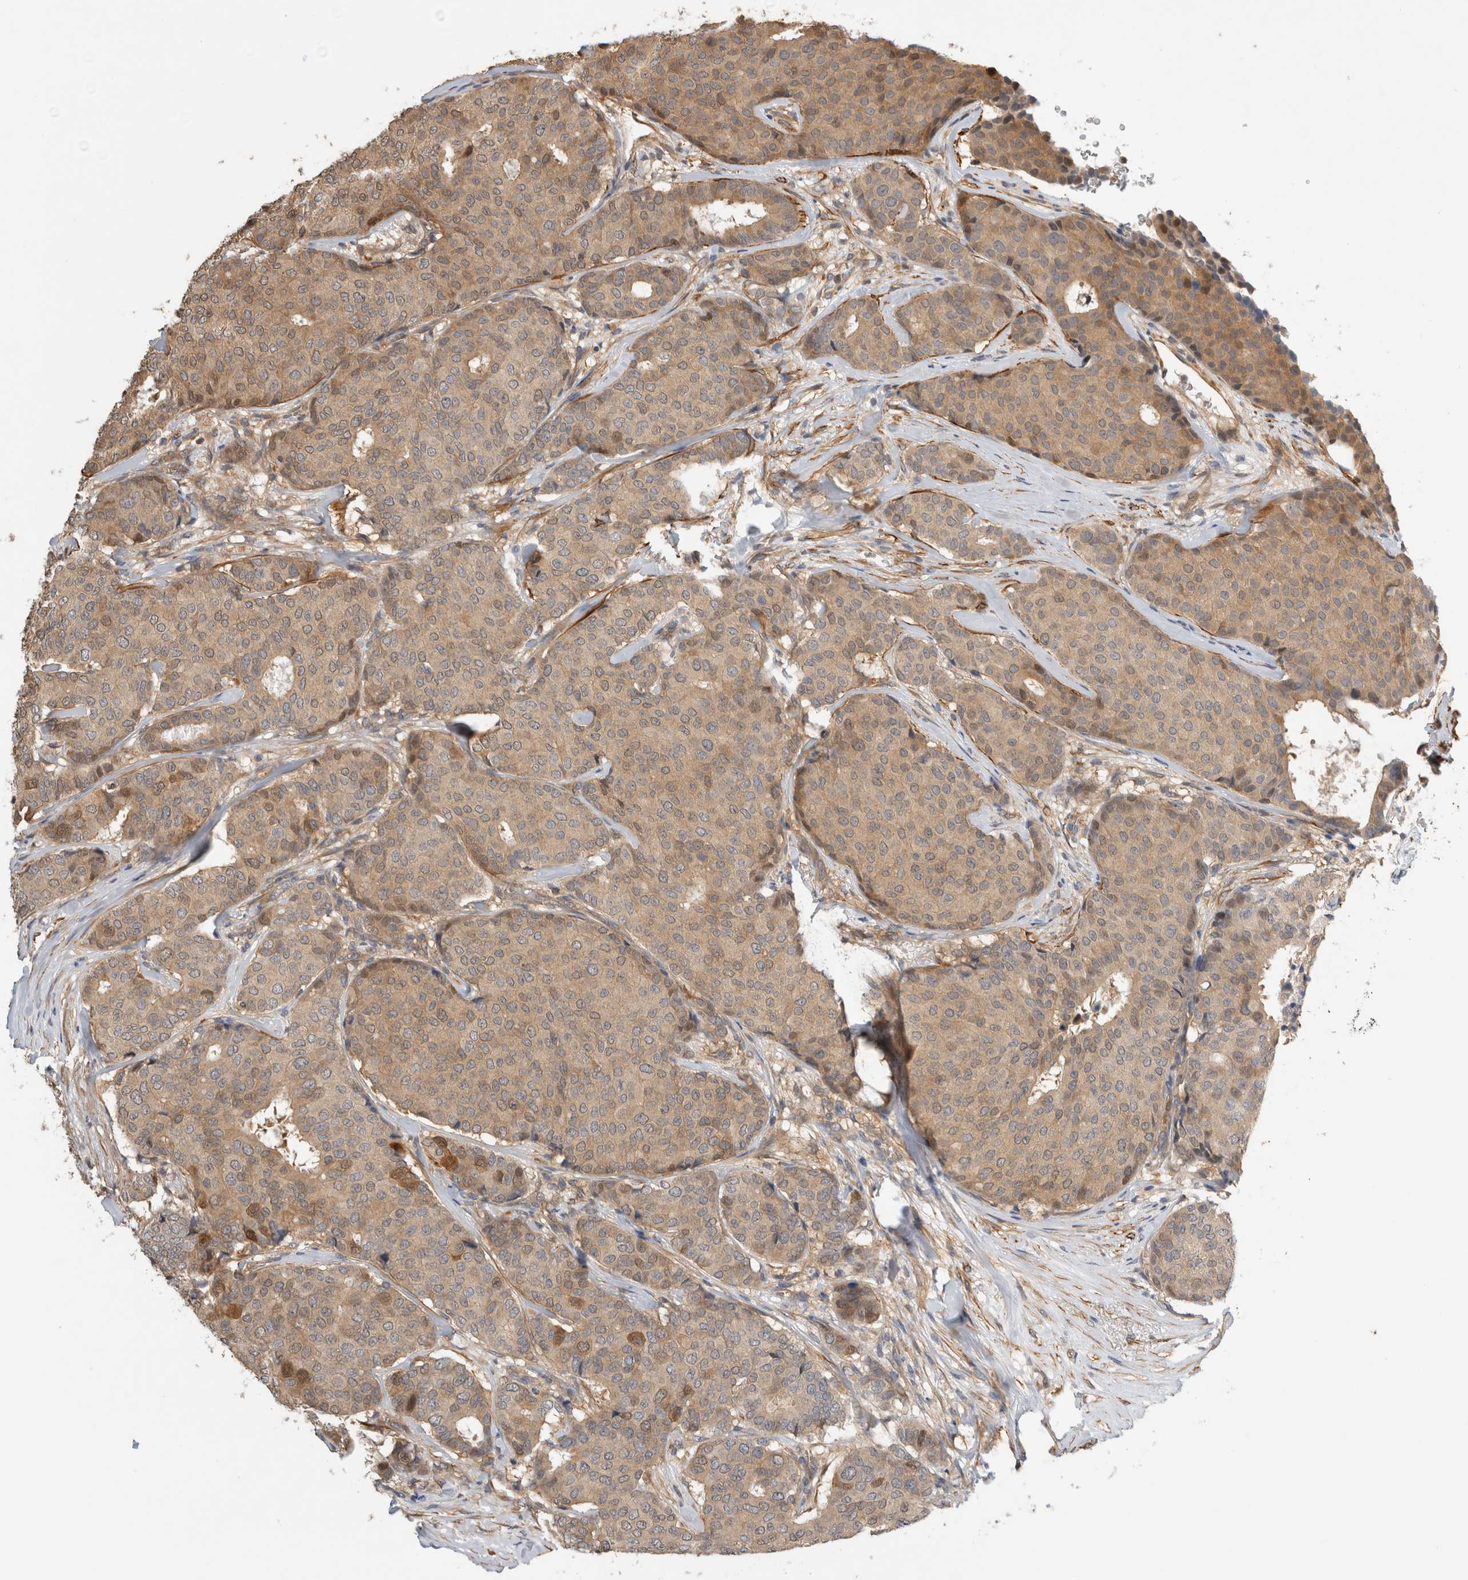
{"staining": {"intensity": "moderate", "quantity": "<25%", "location": "cytoplasmic/membranous"}, "tissue": "breast cancer", "cell_type": "Tumor cells", "image_type": "cancer", "snomed": [{"axis": "morphology", "description": "Duct carcinoma"}, {"axis": "topography", "description": "Breast"}], "caption": "Moderate cytoplasmic/membranous expression is appreciated in approximately <25% of tumor cells in breast invasive ductal carcinoma.", "gene": "PGM1", "patient": {"sex": "female", "age": 75}}